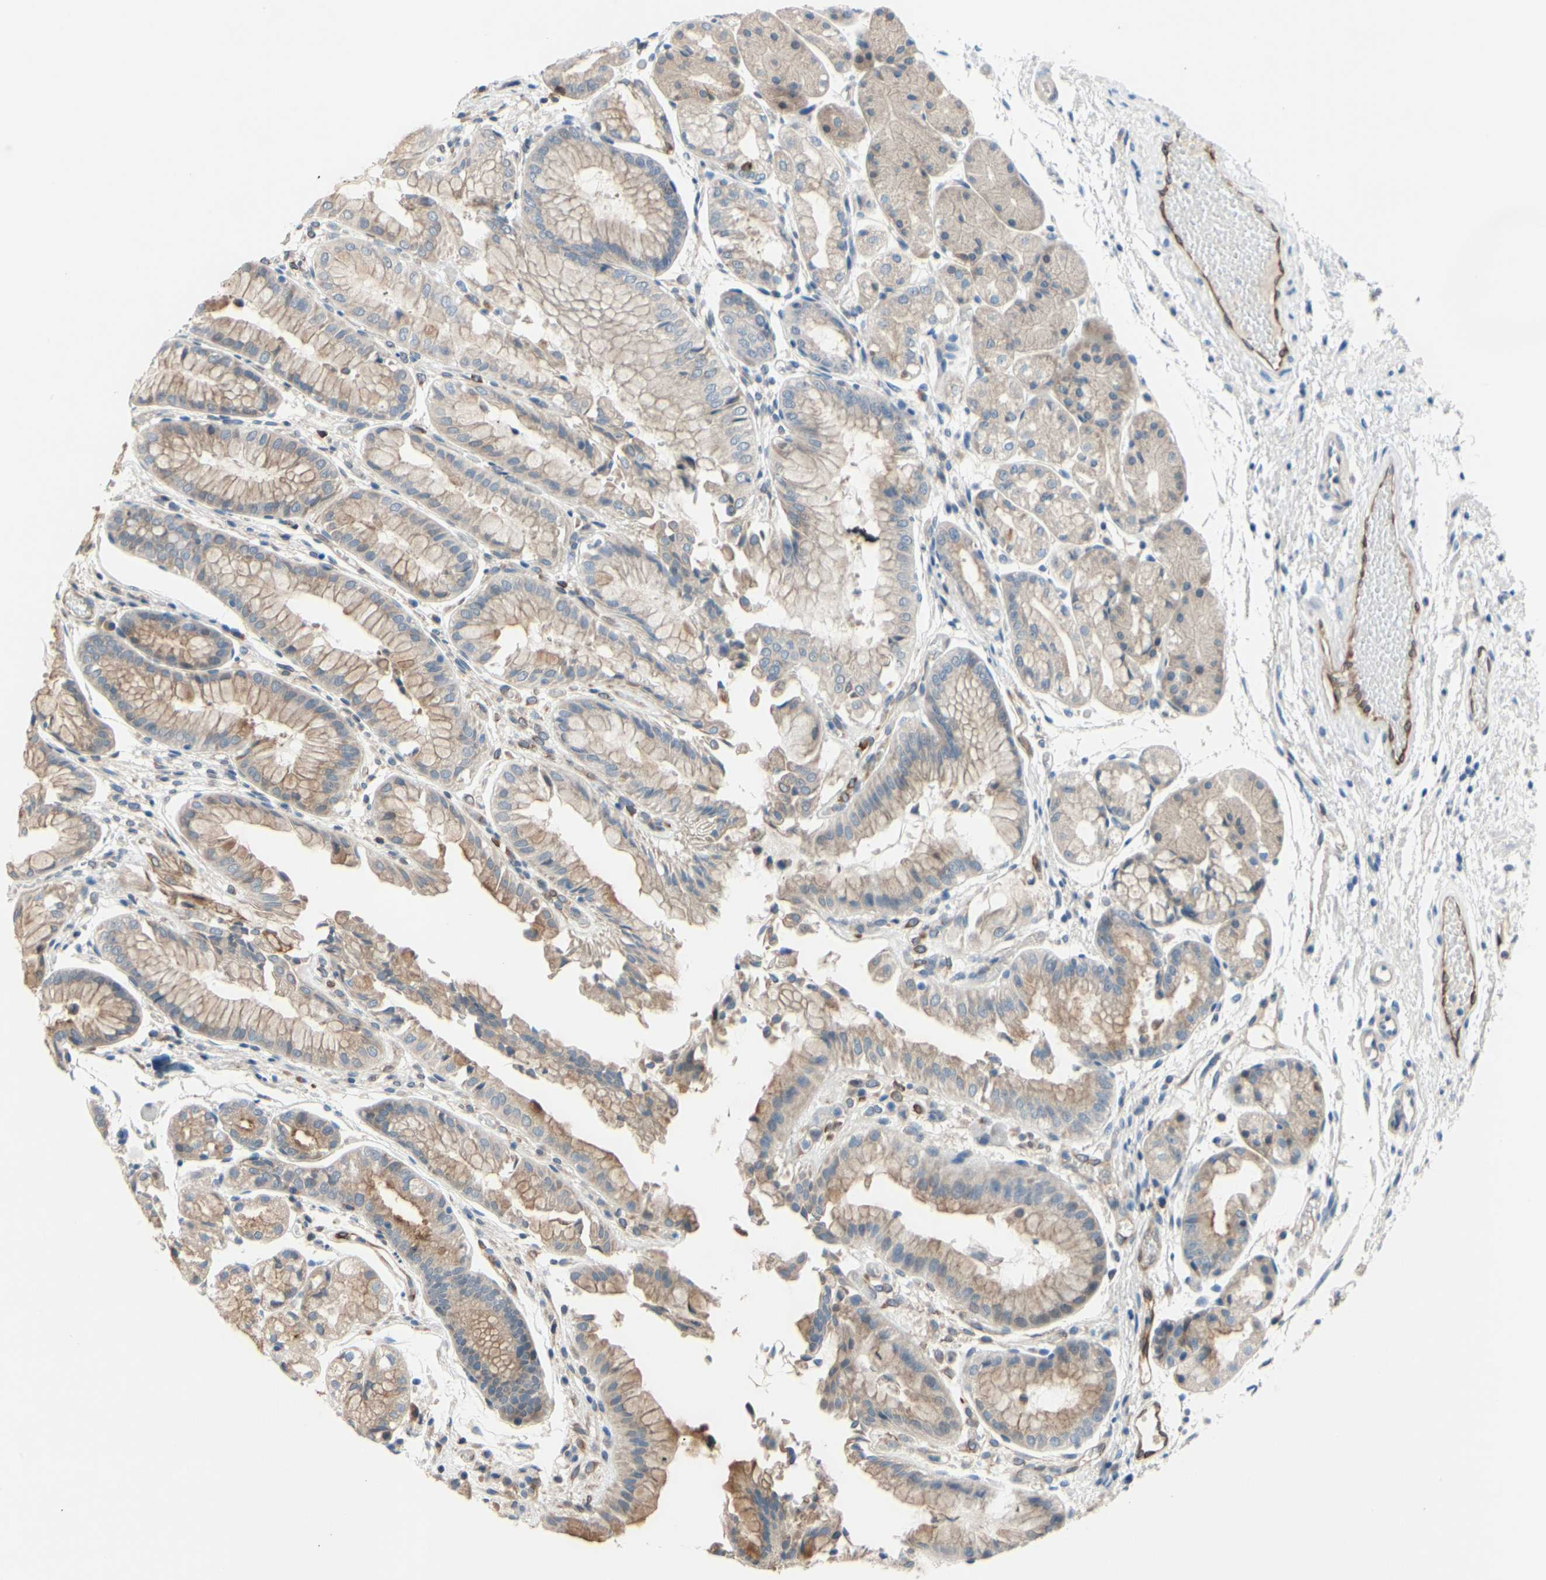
{"staining": {"intensity": "weak", "quantity": ">75%", "location": "cytoplasmic/membranous"}, "tissue": "stomach", "cell_type": "Glandular cells", "image_type": "normal", "snomed": [{"axis": "morphology", "description": "Normal tissue, NOS"}, {"axis": "topography", "description": "Stomach, upper"}], "caption": "IHC image of benign stomach: human stomach stained using immunohistochemistry reveals low levels of weak protein expression localized specifically in the cytoplasmic/membranous of glandular cells, appearing as a cytoplasmic/membranous brown color.", "gene": "PRXL2A", "patient": {"sex": "male", "age": 72}}